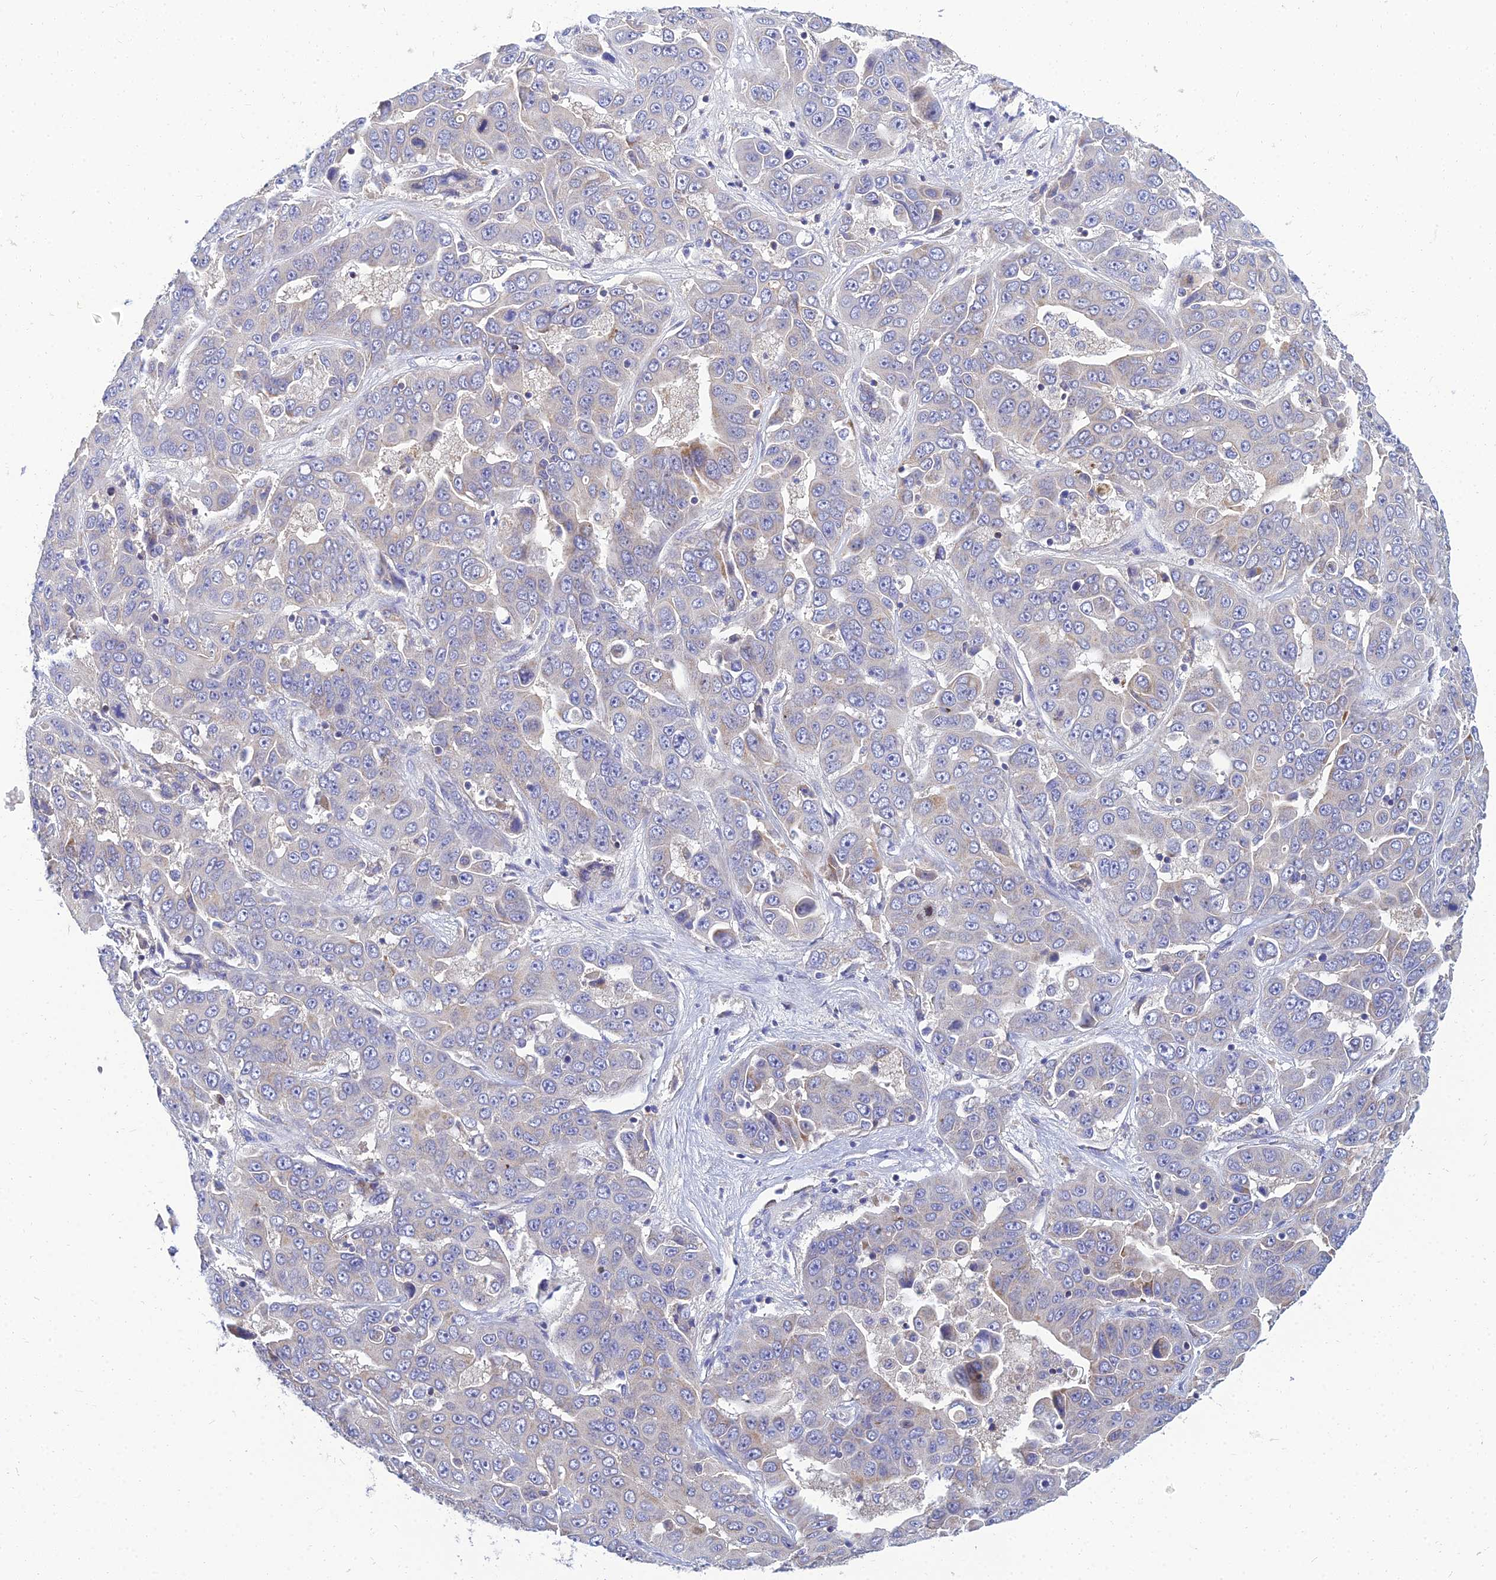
{"staining": {"intensity": "weak", "quantity": "<25%", "location": "cytoplasmic/membranous"}, "tissue": "liver cancer", "cell_type": "Tumor cells", "image_type": "cancer", "snomed": [{"axis": "morphology", "description": "Cholangiocarcinoma"}, {"axis": "topography", "description": "Liver"}], "caption": "Liver cancer was stained to show a protein in brown. There is no significant positivity in tumor cells. The staining is performed using DAB (3,3'-diaminobenzidine) brown chromogen with nuclei counter-stained in using hematoxylin.", "gene": "NPY", "patient": {"sex": "female", "age": 52}}